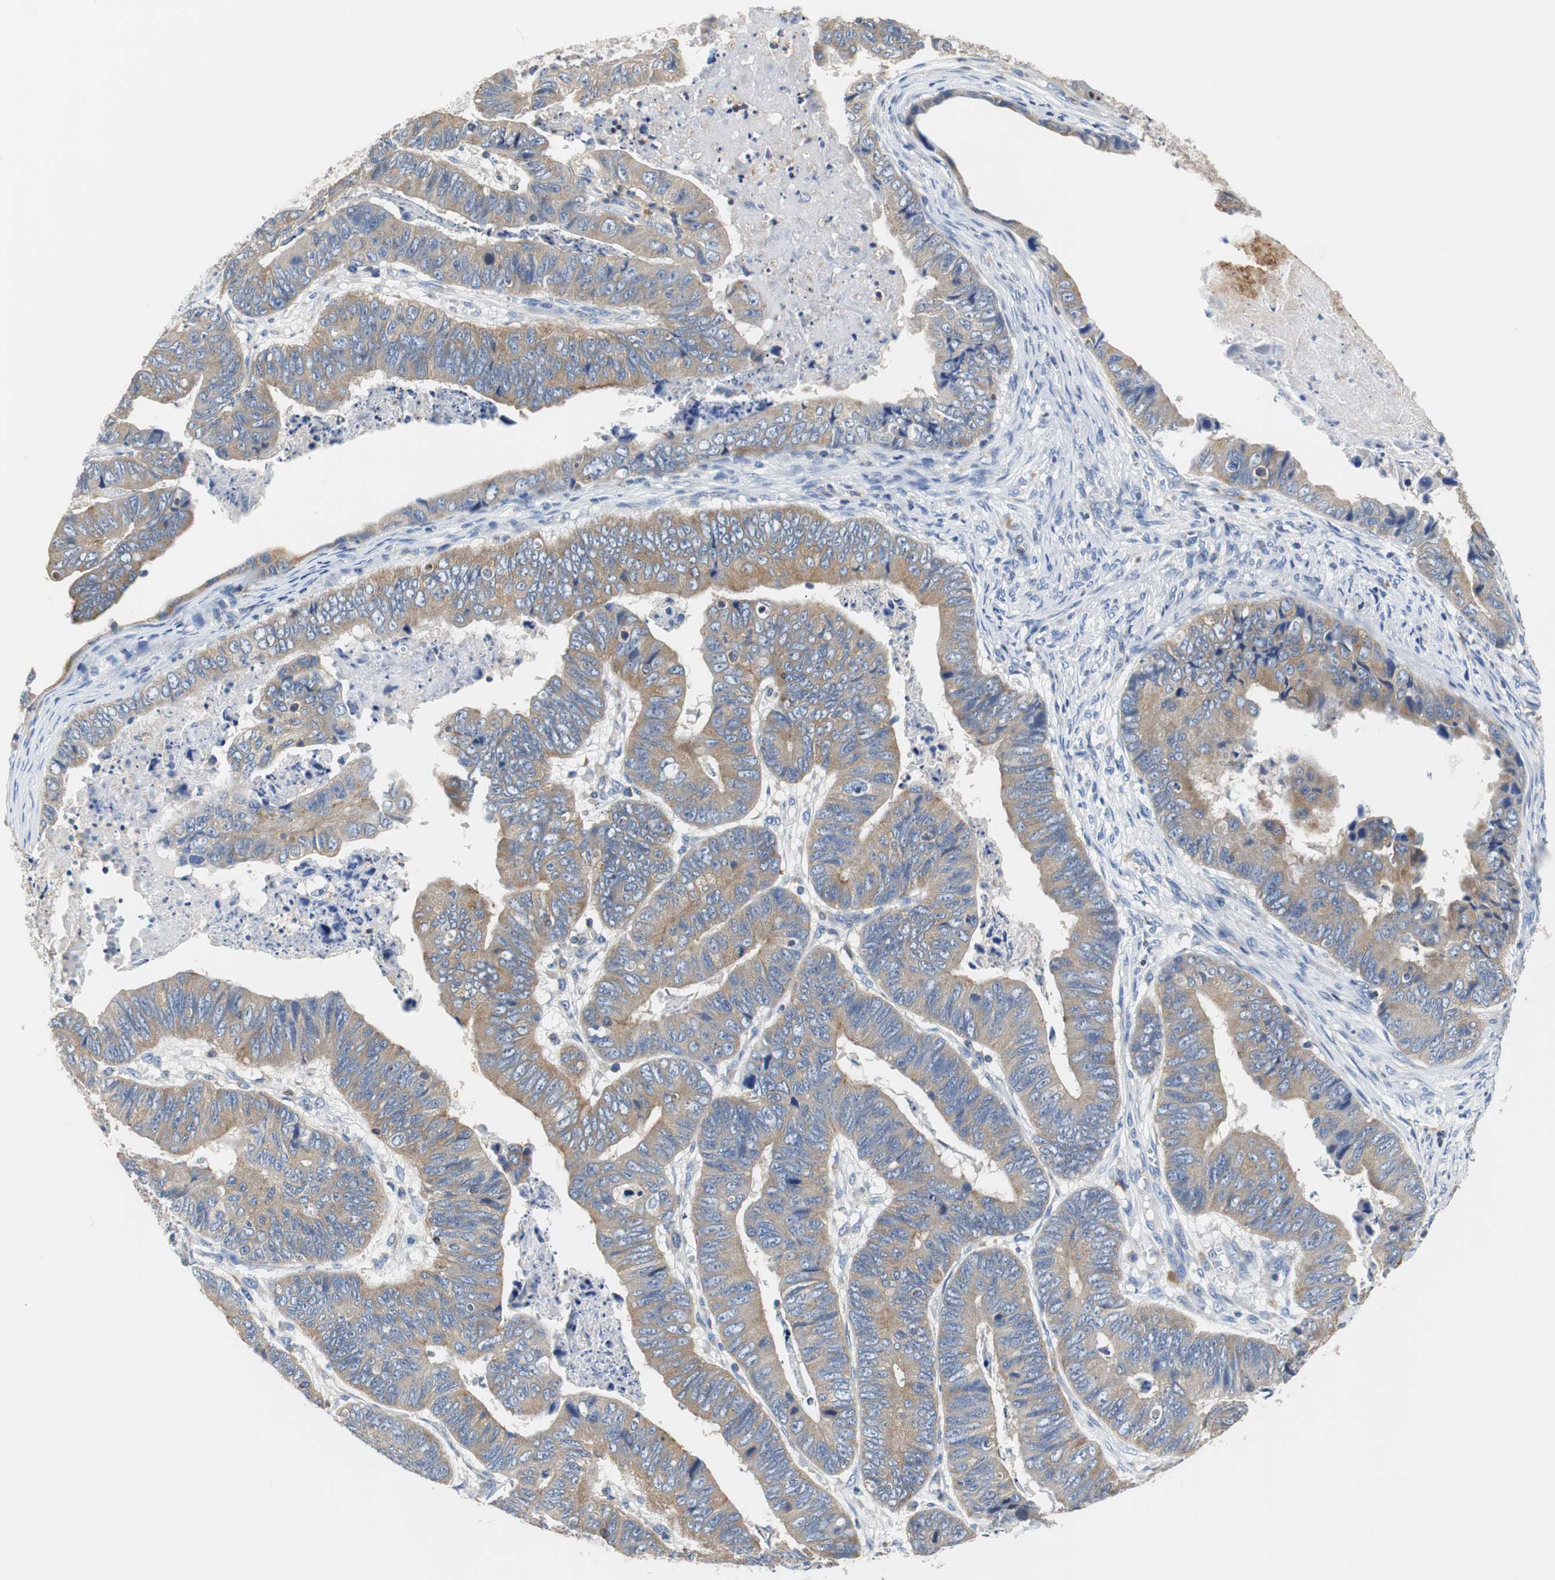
{"staining": {"intensity": "moderate", "quantity": ">75%", "location": "cytoplasmic/membranous"}, "tissue": "stomach cancer", "cell_type": "Tumor cells", "image_type": "cancer", "snomed": [{"axis": "morphology", "description": "Adenocarcinoma, NOS"}, {"axis": "topography", "description": "Stomach, lower"}], "caption": "Protein expression analysis of stomach cancer (adenocarcinoma) demonstrates moderate cytoplasmic/membranous staining in approximately >75% of tumor cells. The staining is performed using DAB (3,3'-diaminobenzidine) brown chromogen to label protein expression. The nuclei are counter-stained blue using hematoxylin.", "gene": "VAMP8", "patient": {"sex": "male", "age": 77}}